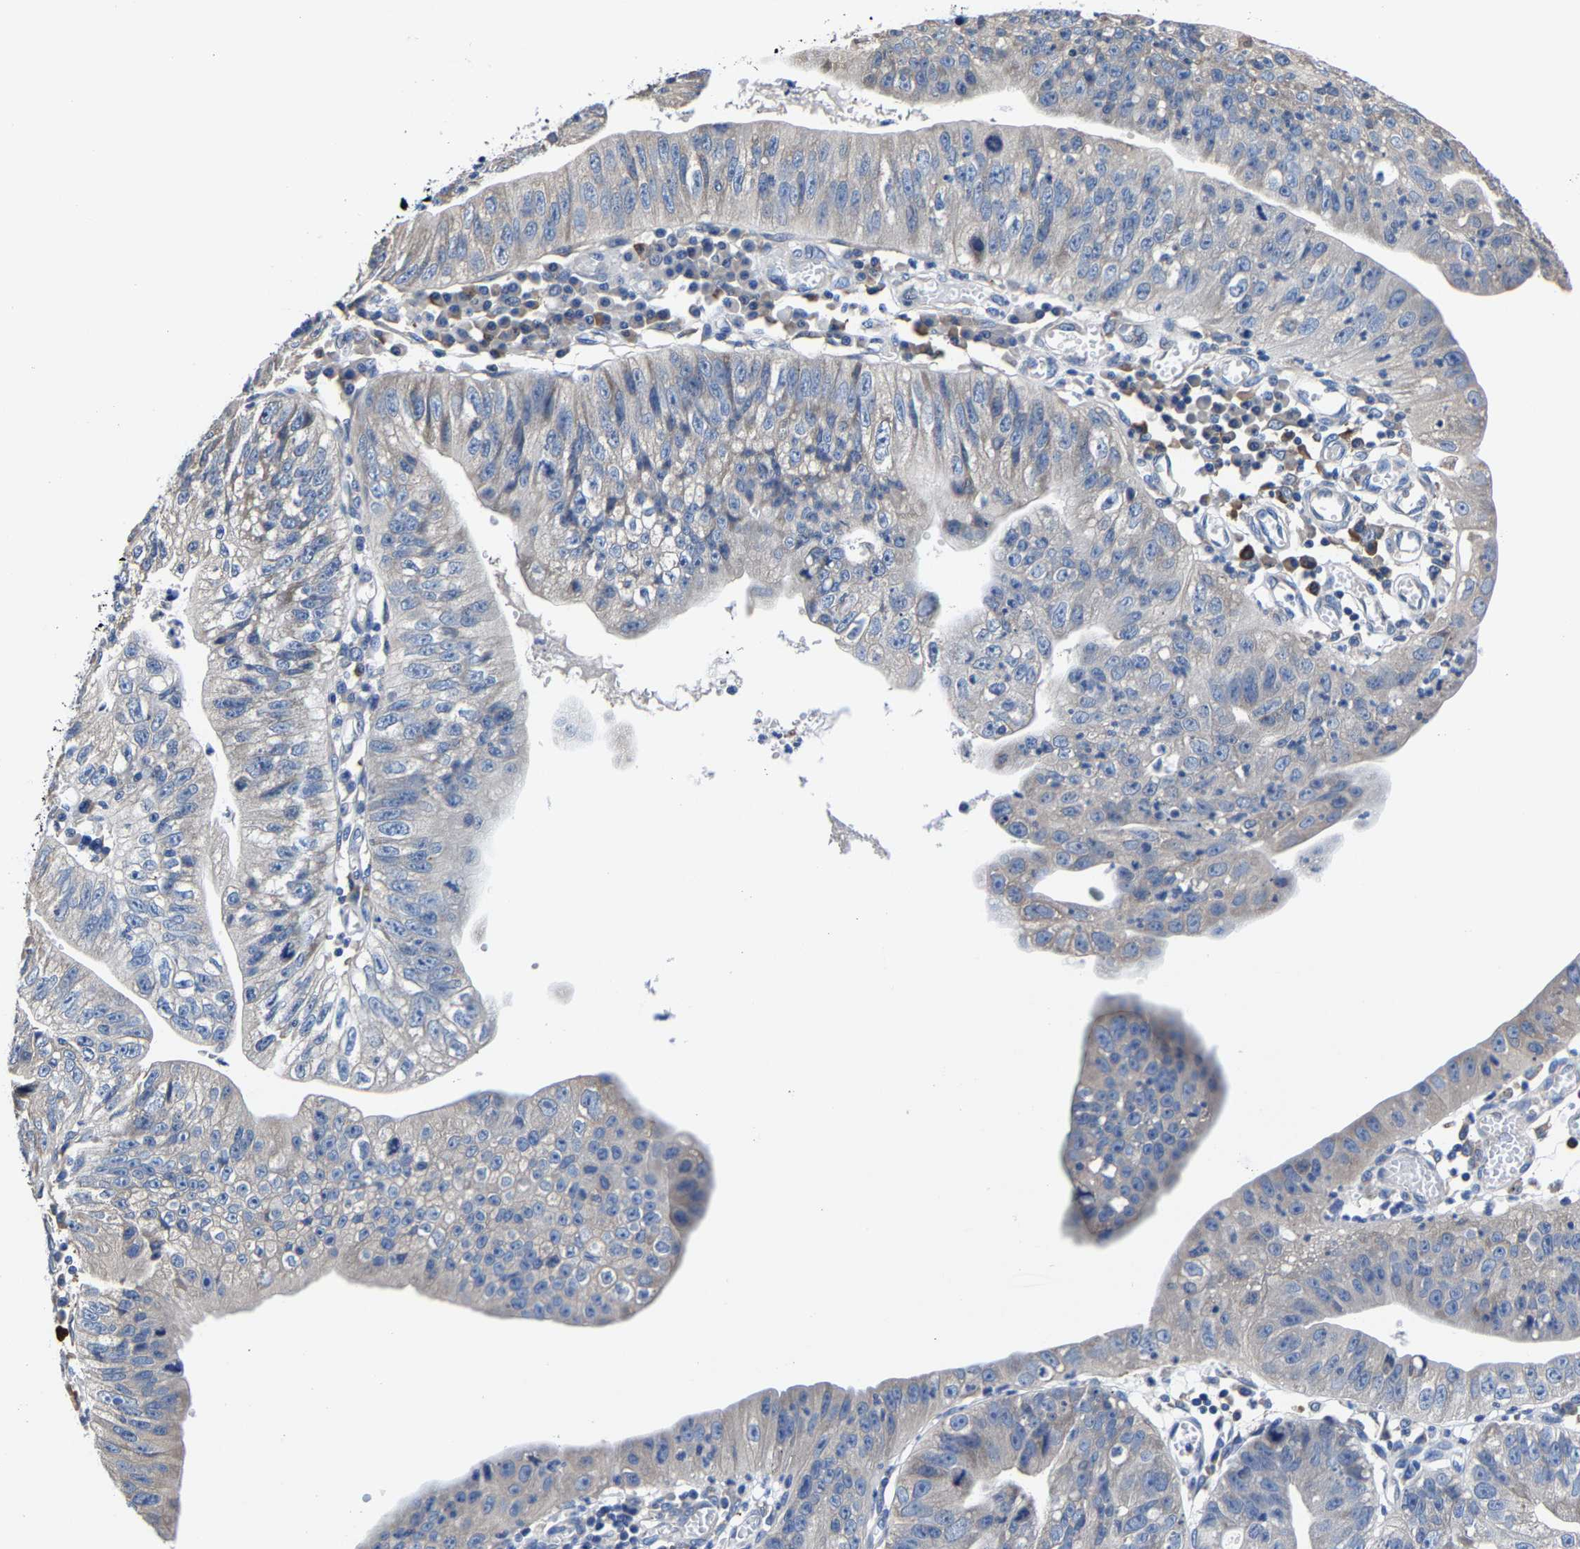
{"staining": {"intensity": "weak", "quantity": "<25%", "location": "cytoplasmic/membranous"}, "tissue": "stomach cancer", "cell_type": "Tumor cells", "image_type": "cancer", "snomed": [{"axis": "morphology", "description": "Adenocarcinoma, NOS"}, {"axis": "topography", "description": "Stomach"}], "caption": "Adenocarcinoma (stomach) stained for a protein using immunohistochemistry exhibits no staining tumor cells.", "gene": "SRPK2", "patient": {"sex": "male", "age": 59}}